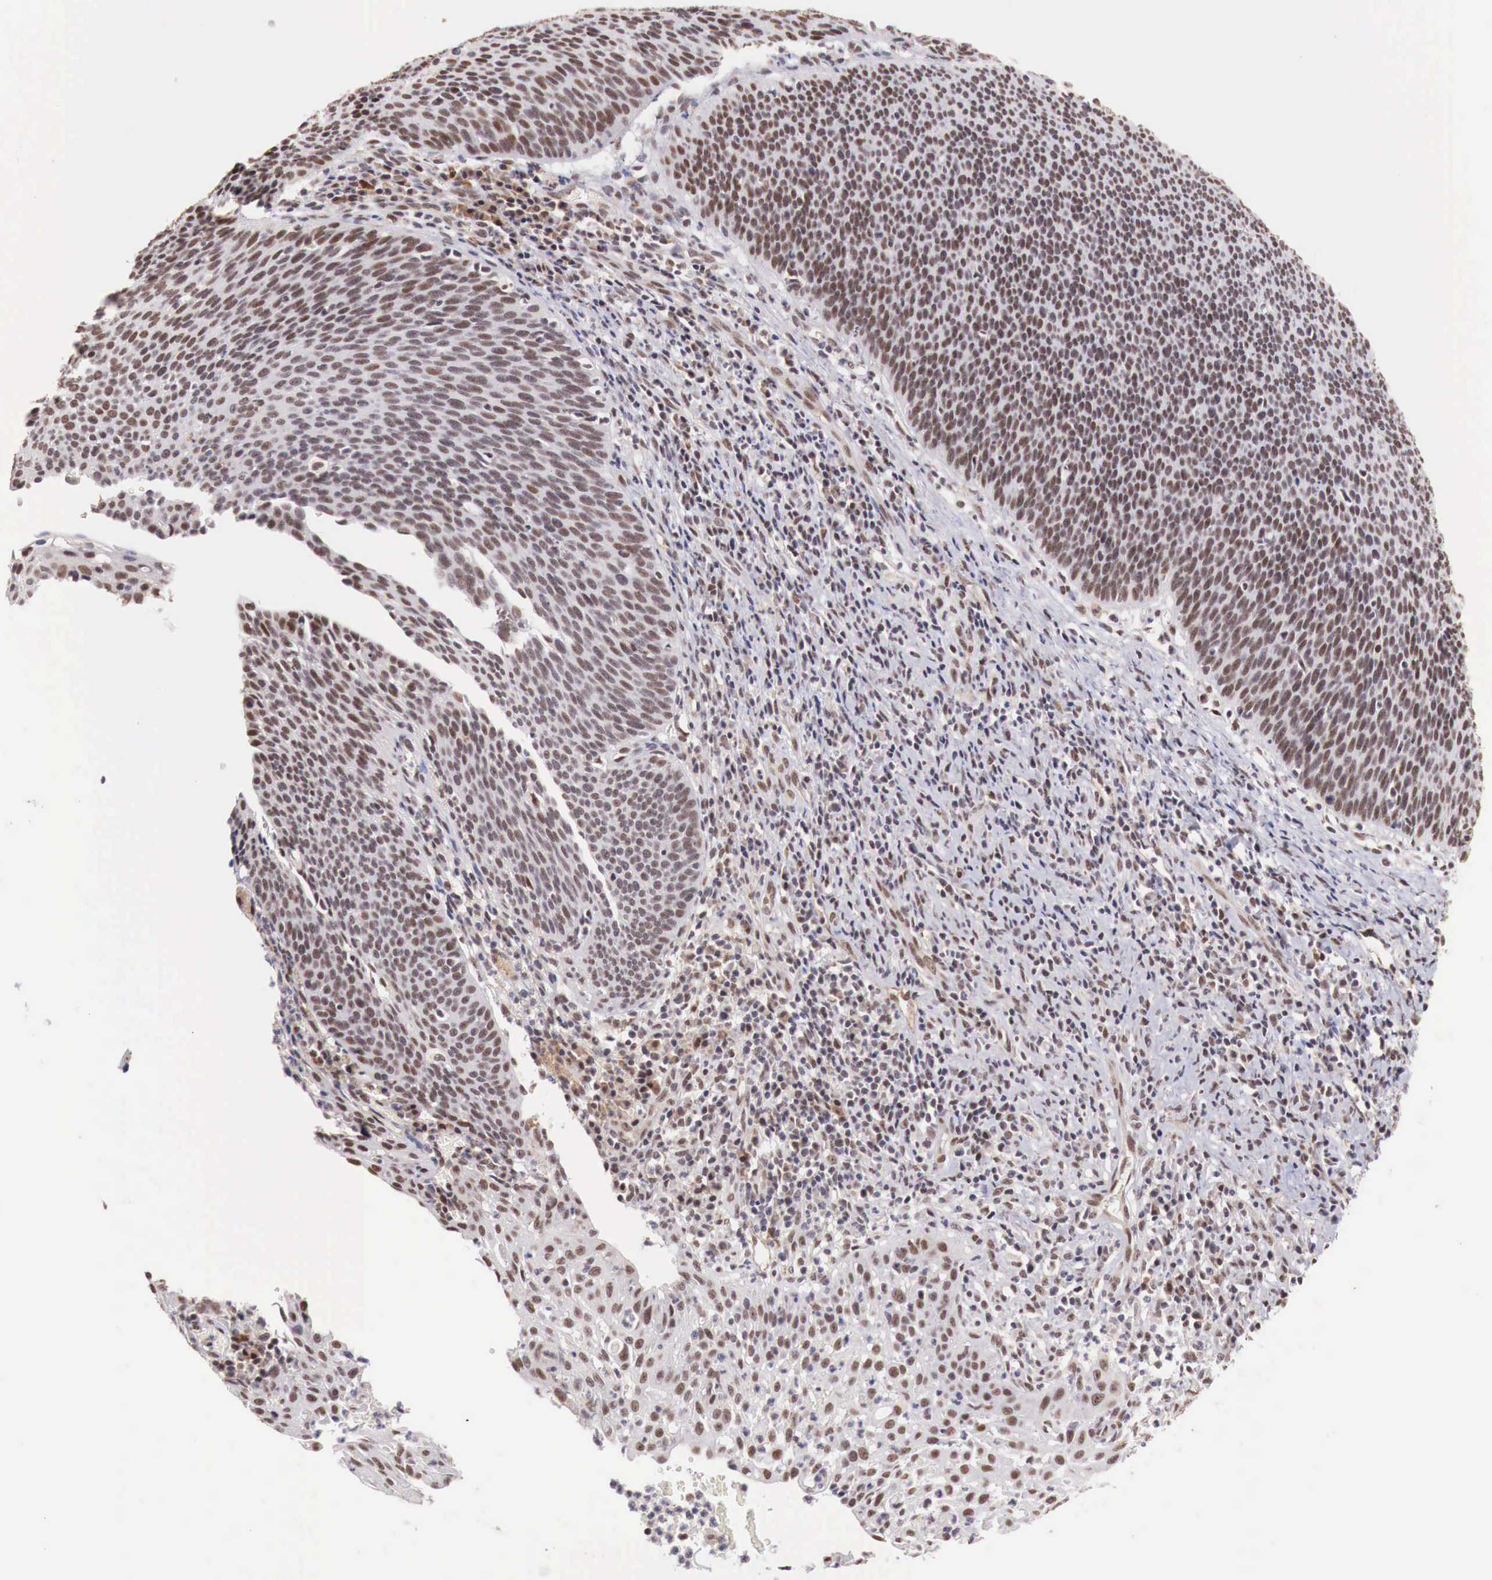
{"staining": {"intensity": "moderate", "quantity": ">75%", "location": "nuclear"}, "tissue": "cervical cancer", "cell_type": "Tumor cells", "image_type": "cancer", "snomed": [{"axis": "morphology", "description": "Squamous cell carcinoma, NOS"}, {"axis": "topography", "description": "Cervix"}], "caption": "Tumor cells show medium levels of moderate nuclear staining in about >75% of cells in cervical cancer (squamous cell carcinoma).", "gene": "FOXP2", "patient": {"sex": "female", "age": 41}}